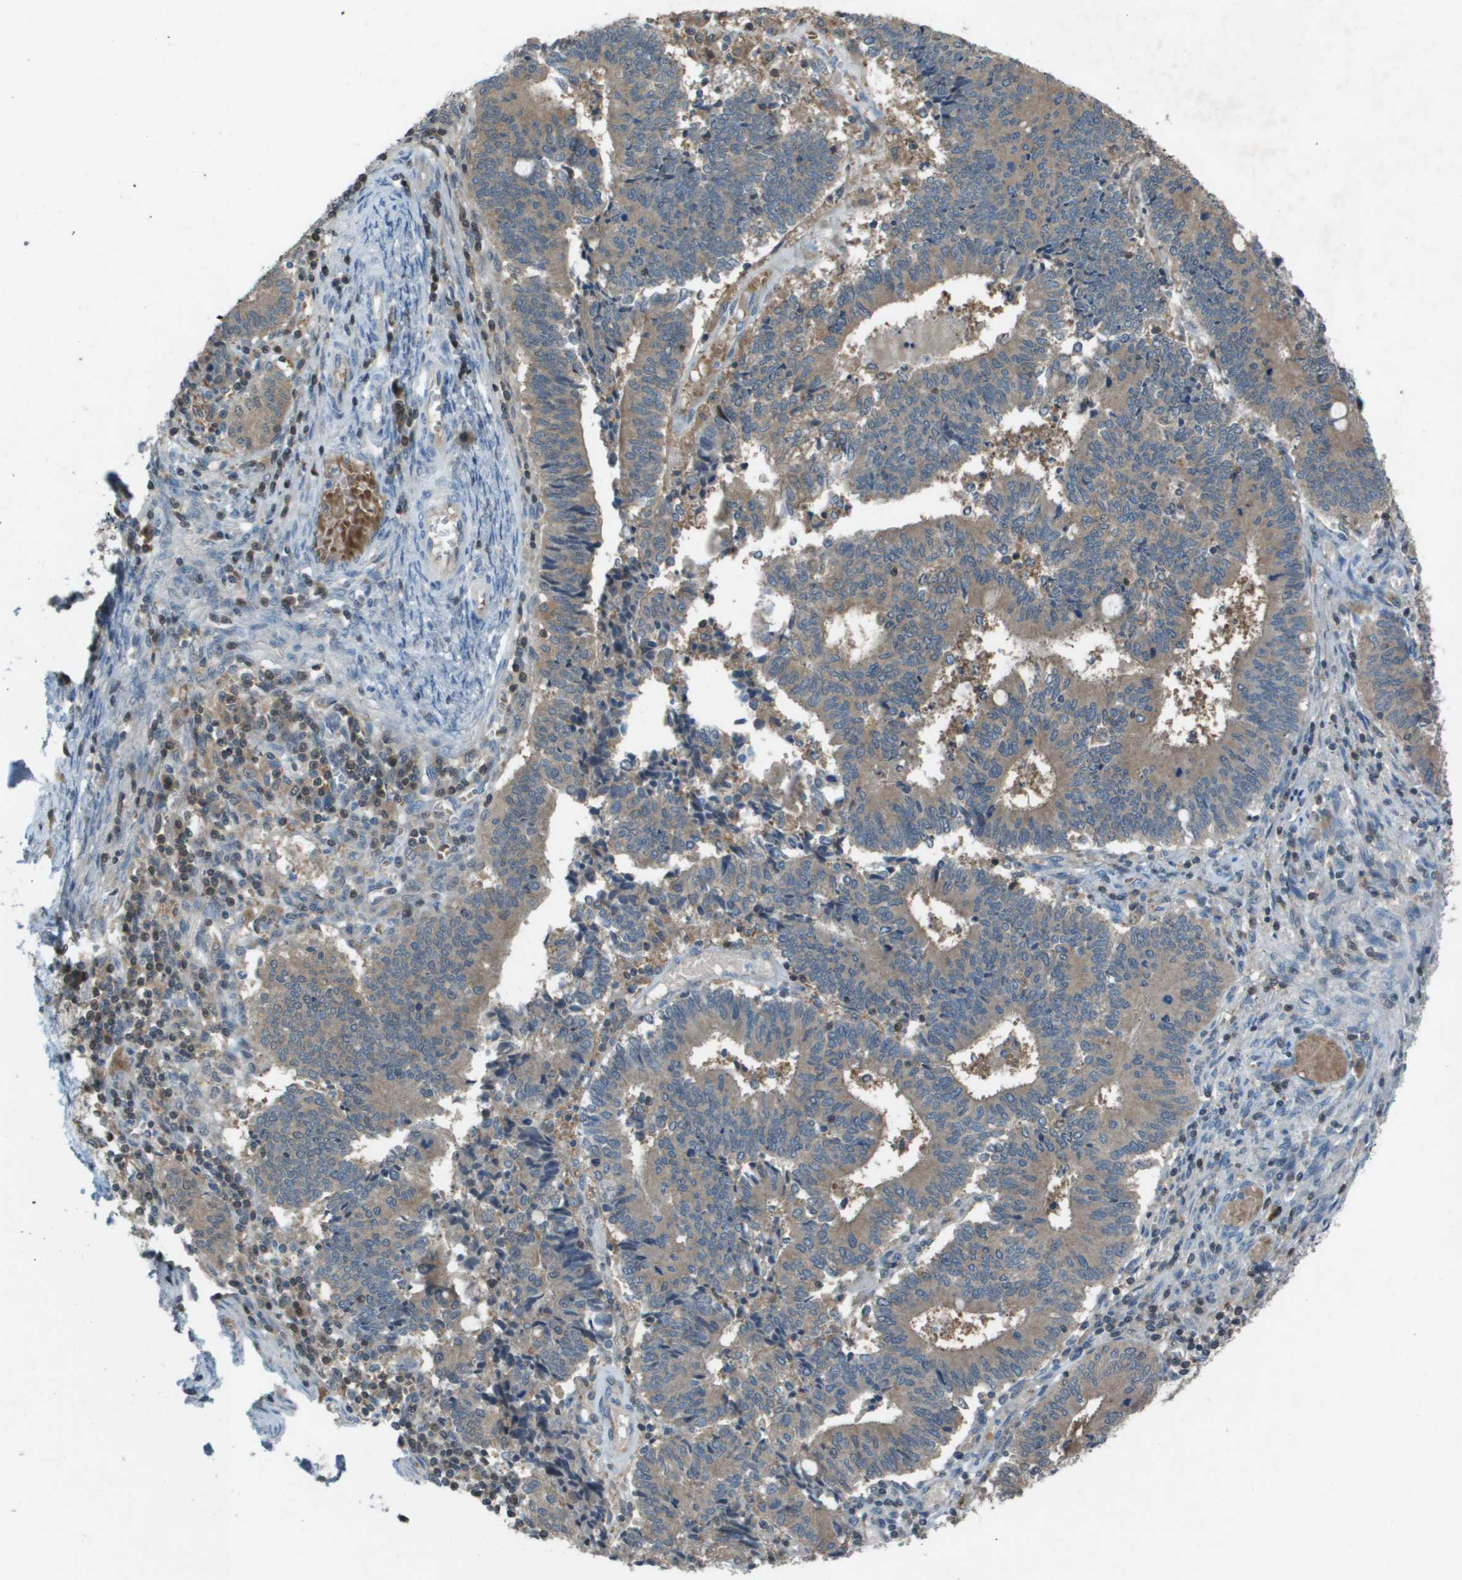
{"staining": {"intensity": "moderate", "quantity": ">75%", "location": "cytoplasmic/membranous"}, "tissue": "cervical cancer", "cell_type": "Tumor cells", "image_type": "cancer", "snomed": [{"axis": "morphology", "description": "Adenocarcinoma, NOS"}, {"axis": "topography", "description": "Cervix"}], "caption": "Cervical cancer stained with a protein marker exhibits moderate staining in tumor cells.", "gene": "CAMK4", "patient": {"sex": "female", "age": 44}}